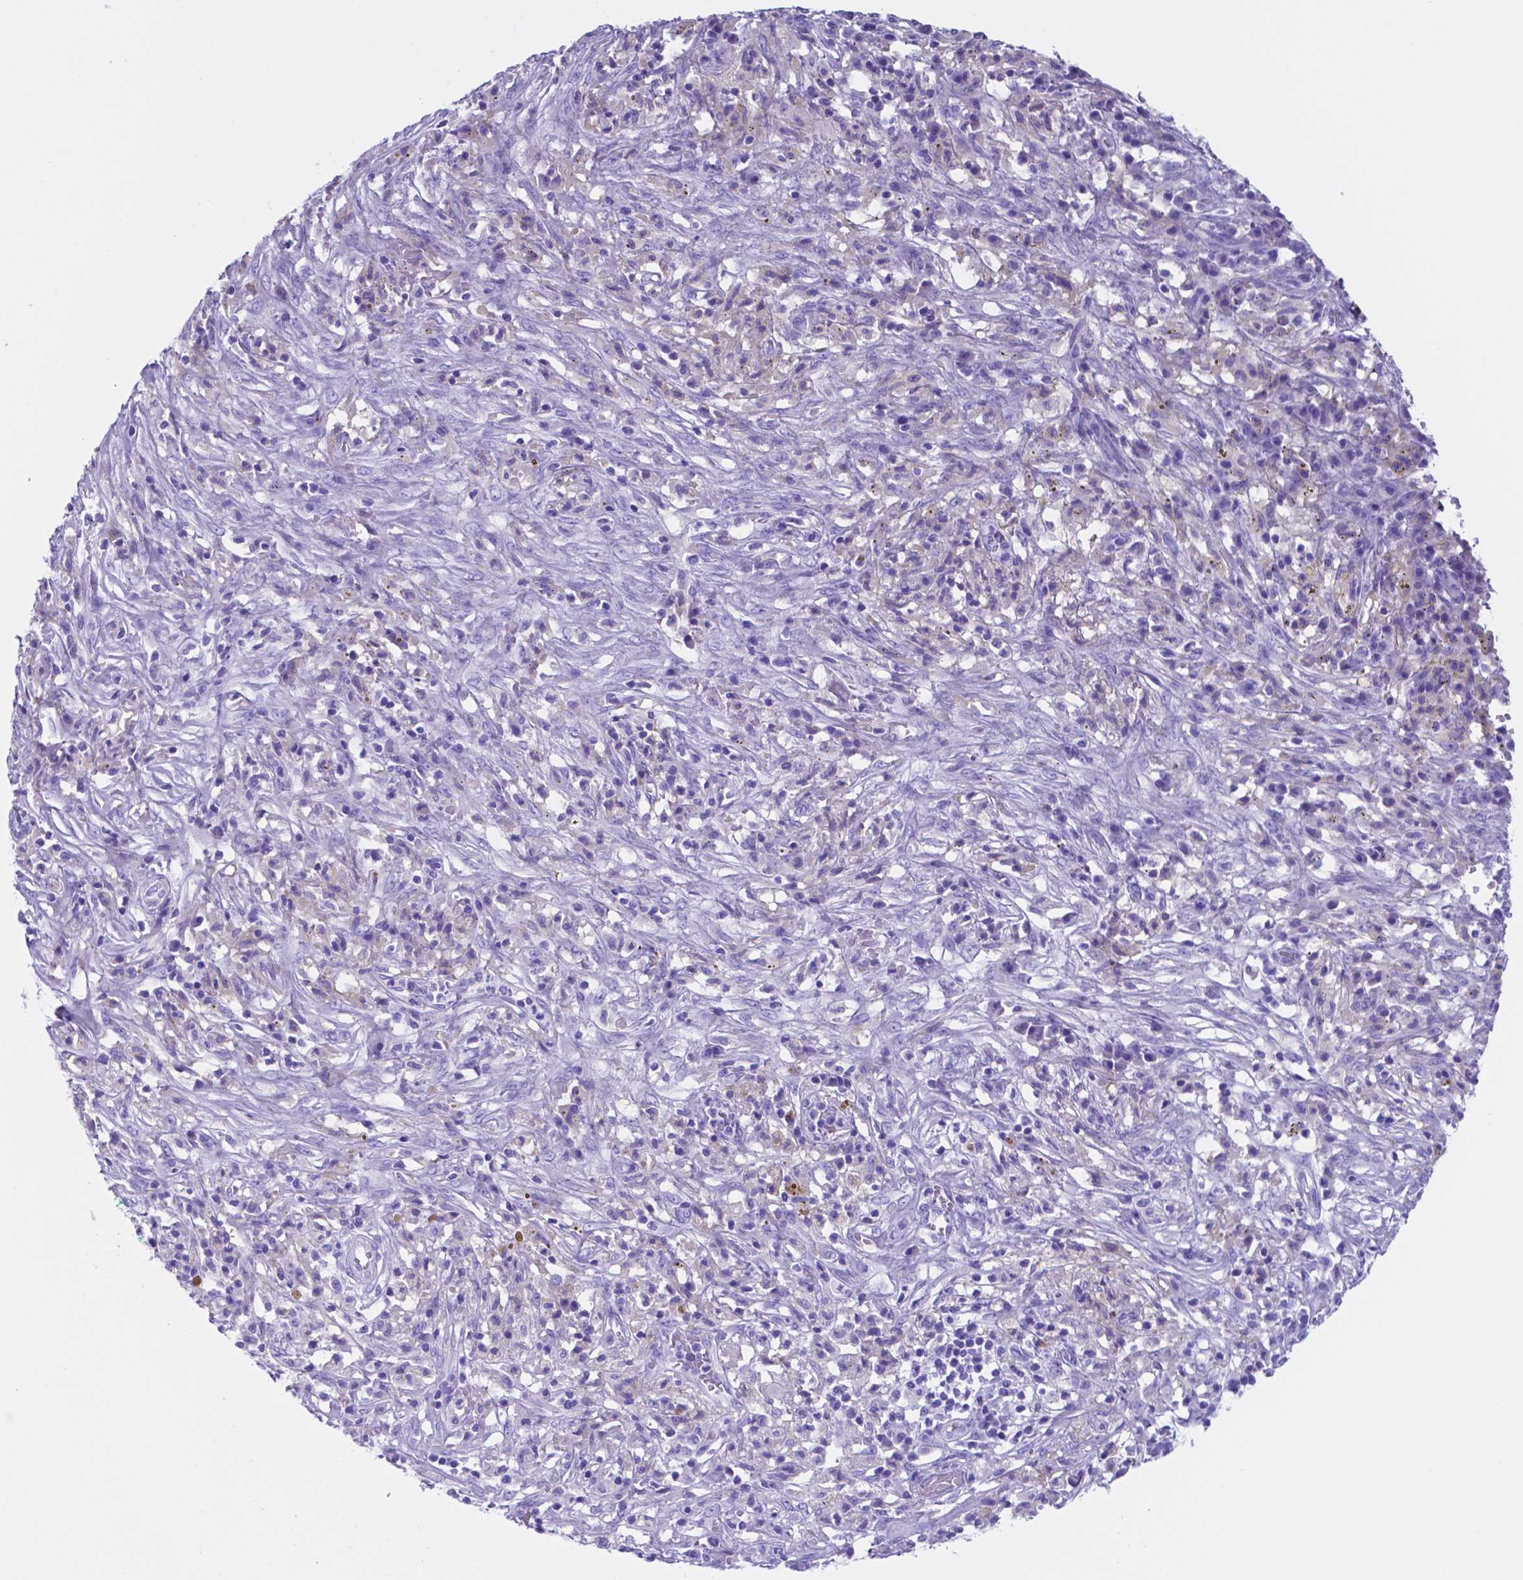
{"staining": {"intensity": "negative", "quantity": "none", "location": "none"}, "tissue": "melanoma", "cell_type": "Tumor cells", "image_type": "cancer", "snomed": [{"axis": "morphology", "description": "Malignant melanoma, NOS"}, {"axis": "topography", "description": "Skin"}], "caption": "DAB (3,3'-diaminobenzidine) immunohistochemical staining of malignant melanoma demonstrates no significant staining in tumor cells.", "gene": "DNAAF8", "patient": {"sex": "female", "age": 91}}